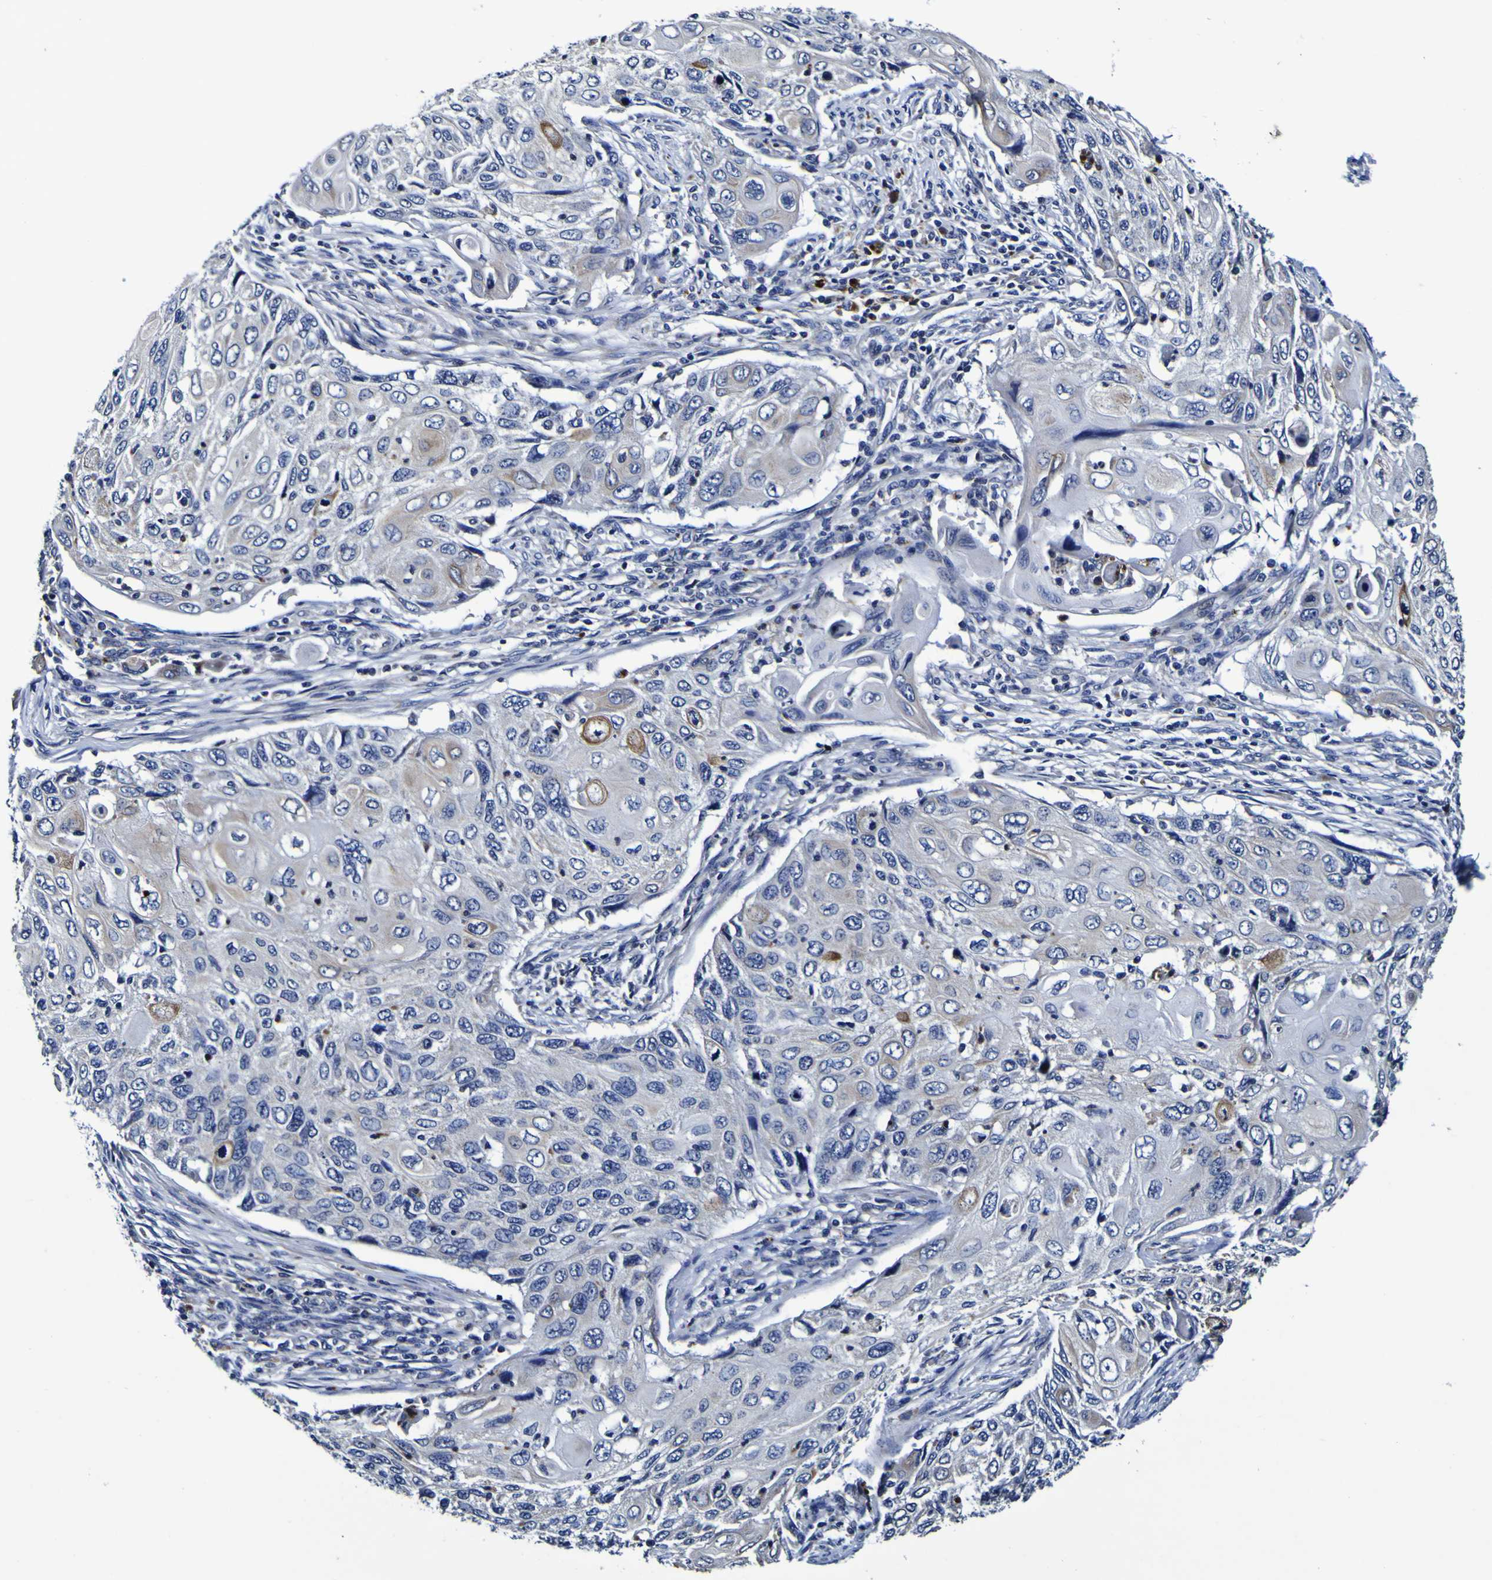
{"staining": {"intensity": "negative", "quantity": "none", "location": "none"}, "tissue": "cervical cancer", "cell_type": "Tumor cells", "image_type": "cancer", "snomed": [{"axis": "morphology", "description": "Squamous cell carcinoma, NOS"}, {"axis": "topography", "description": "Cervix"}], "caption": "An IHC image of squamous cell carcinoma (cervical) is shown. There is no staining in tumor cells of squamous cell carcinoma (cervical).", "gene": "PANK4", "patient": {"sex": "female", "age": 70}}